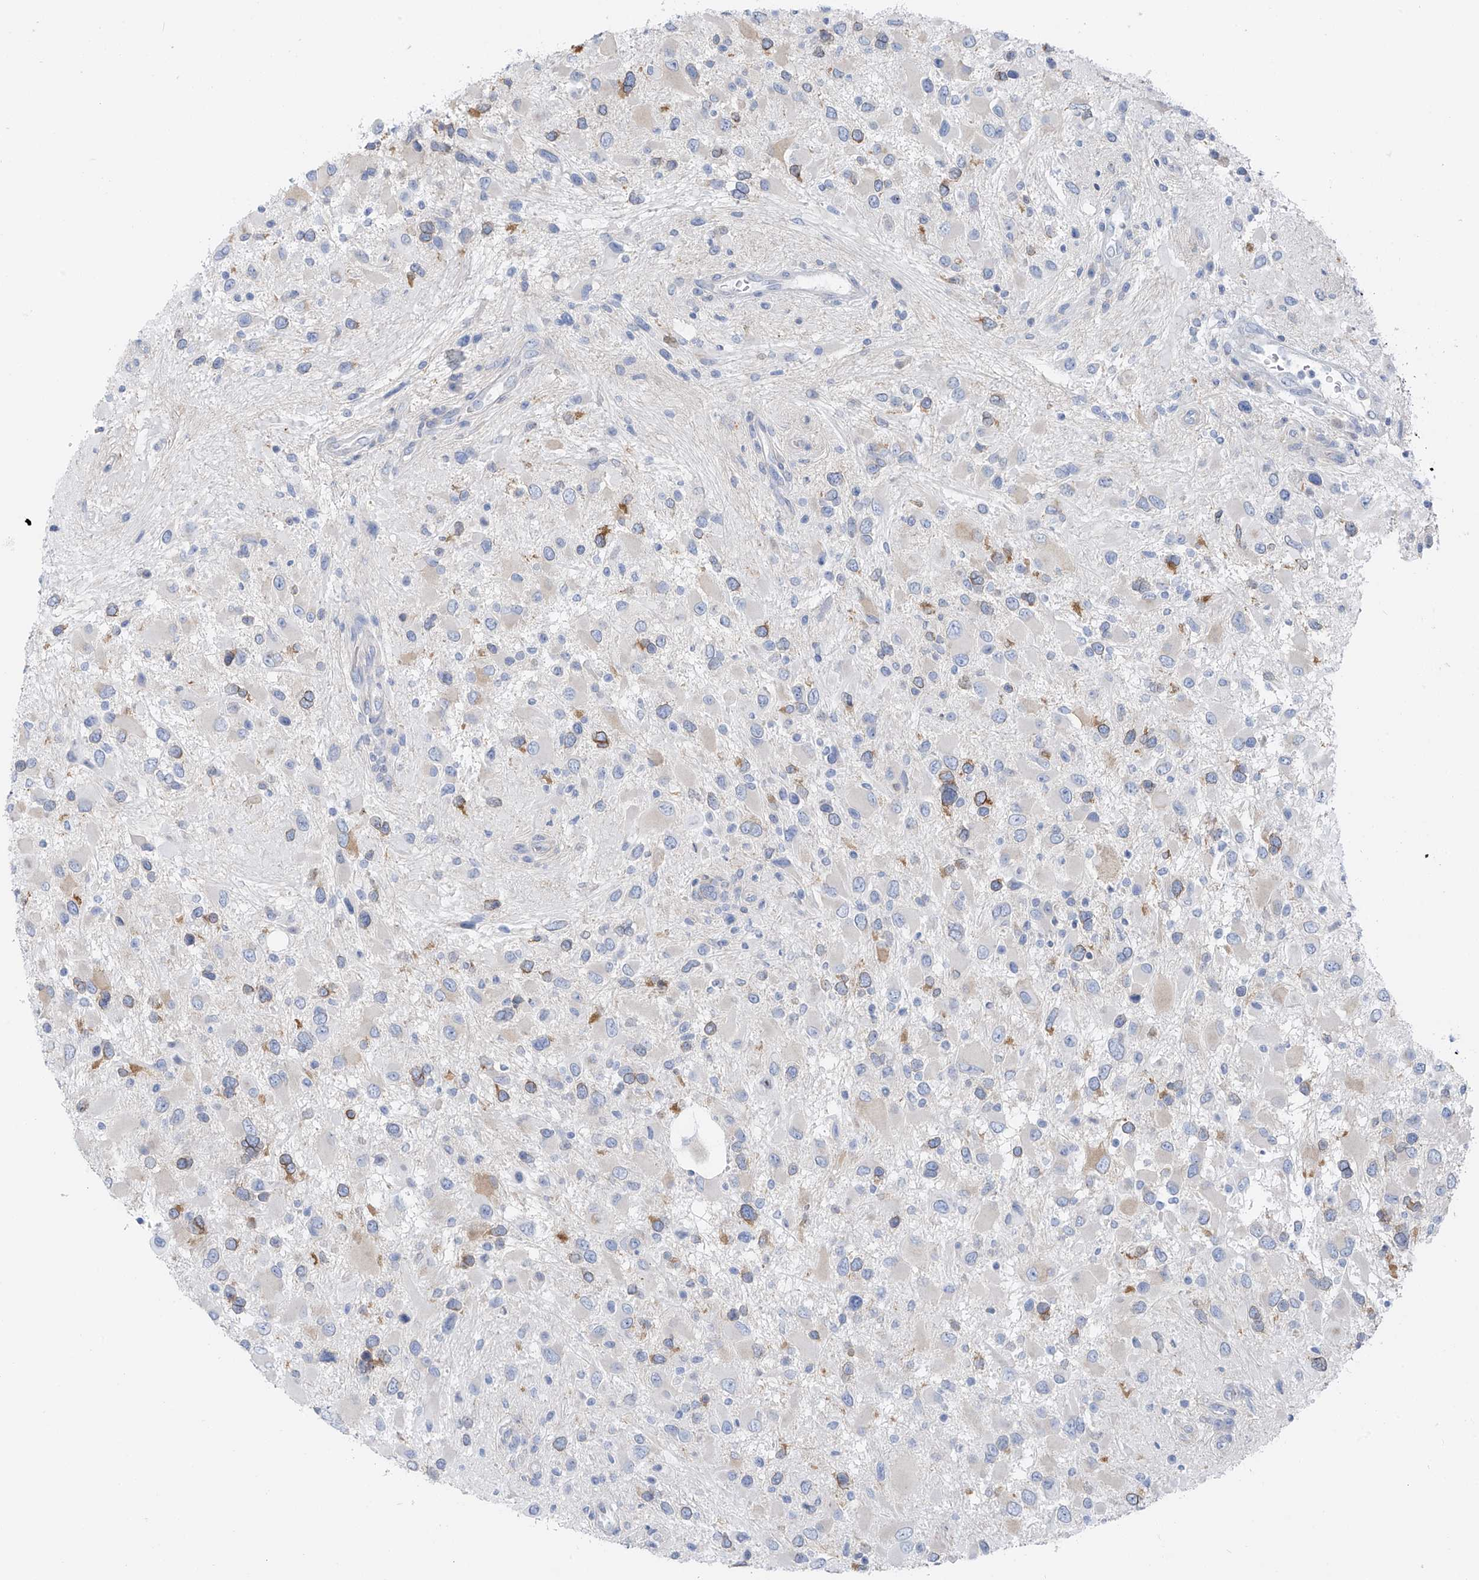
{"staining": {"intensity": "moderate", "quantity": "<25%", "location": "cytoplasmic/membranous"}, "tissue": "glioma", "cell_type": "Tumor cells", "image_type": "cancer", "snomed": [{"axis": "morphology", "description": "Glioma, malignant, High grade"}, {"axis": "topography", "description": "Brain"}], "caption": "Tumor cells reveal low levels of moderate cytoplasmic/membranous positivity in about <25% of cells in human glioma.", "gene": "POMGNT2", "patient": {"sex": "male", "age": 53}}